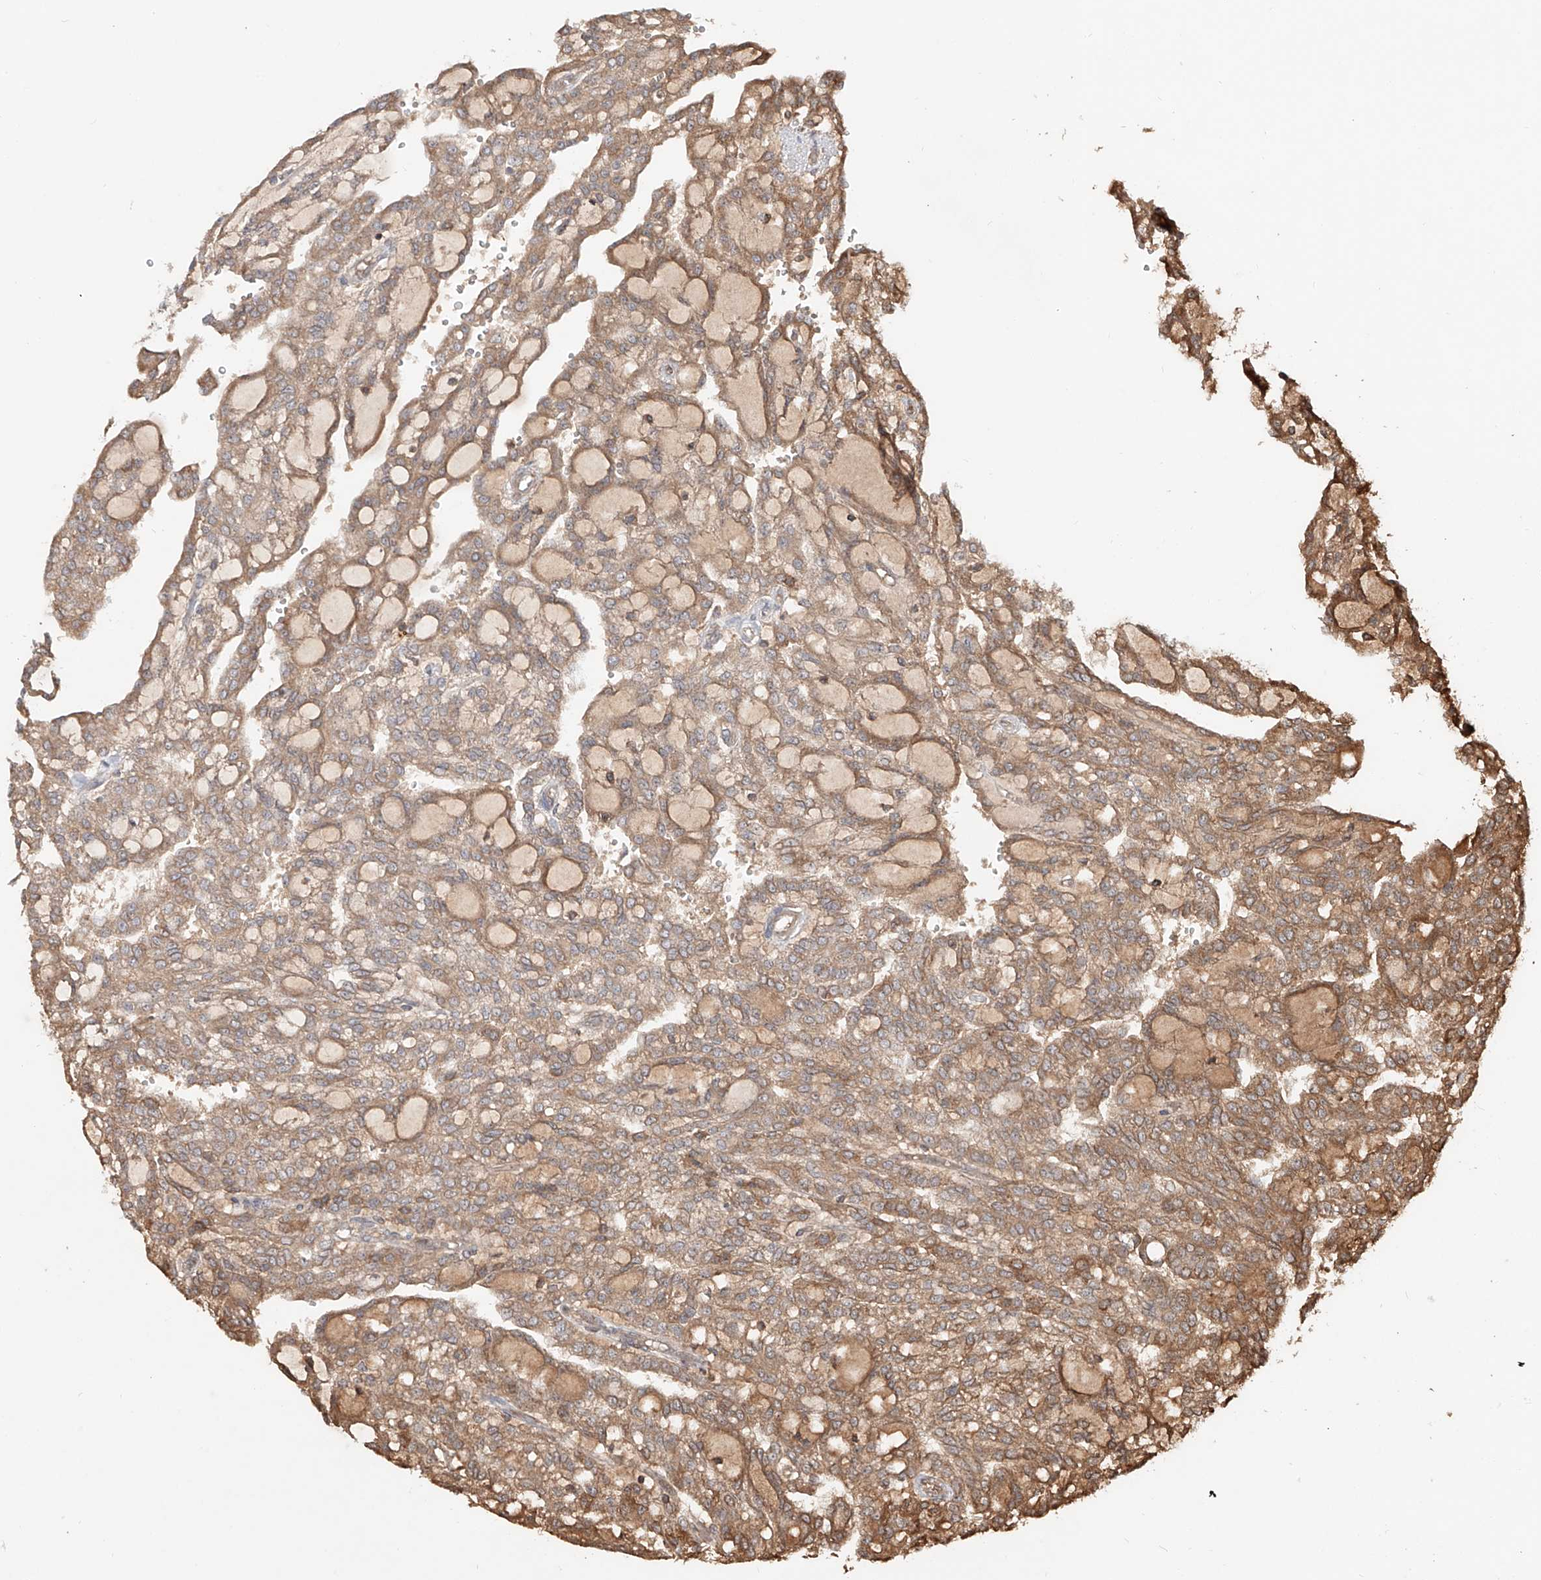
{"staining": {"intensity": "moderate", "quantity": ">75%", "location": "cytoplasmic/membranous"}, "tissue": "renal cancer", "cell_type": "Tumor cells", "image_type": "cancer", "snomed": [{"axis": "morphology", "description": "Adenocarcinoma, NOS"}, {"axis": "topography", "description": "Kidney"}], "caption": "IHC micrograph of neoplastic tissue: human renal cancer stained using immunohistochemistry (IHC) displays medium levels of moderate protein expression localized specifically in the cytoplasmic/membranous of tumor cells, appearing as a cytoplasmic/membranous brown color.", "gene": "ERO1A", "patient": {"sex": "male", "age": 63}}